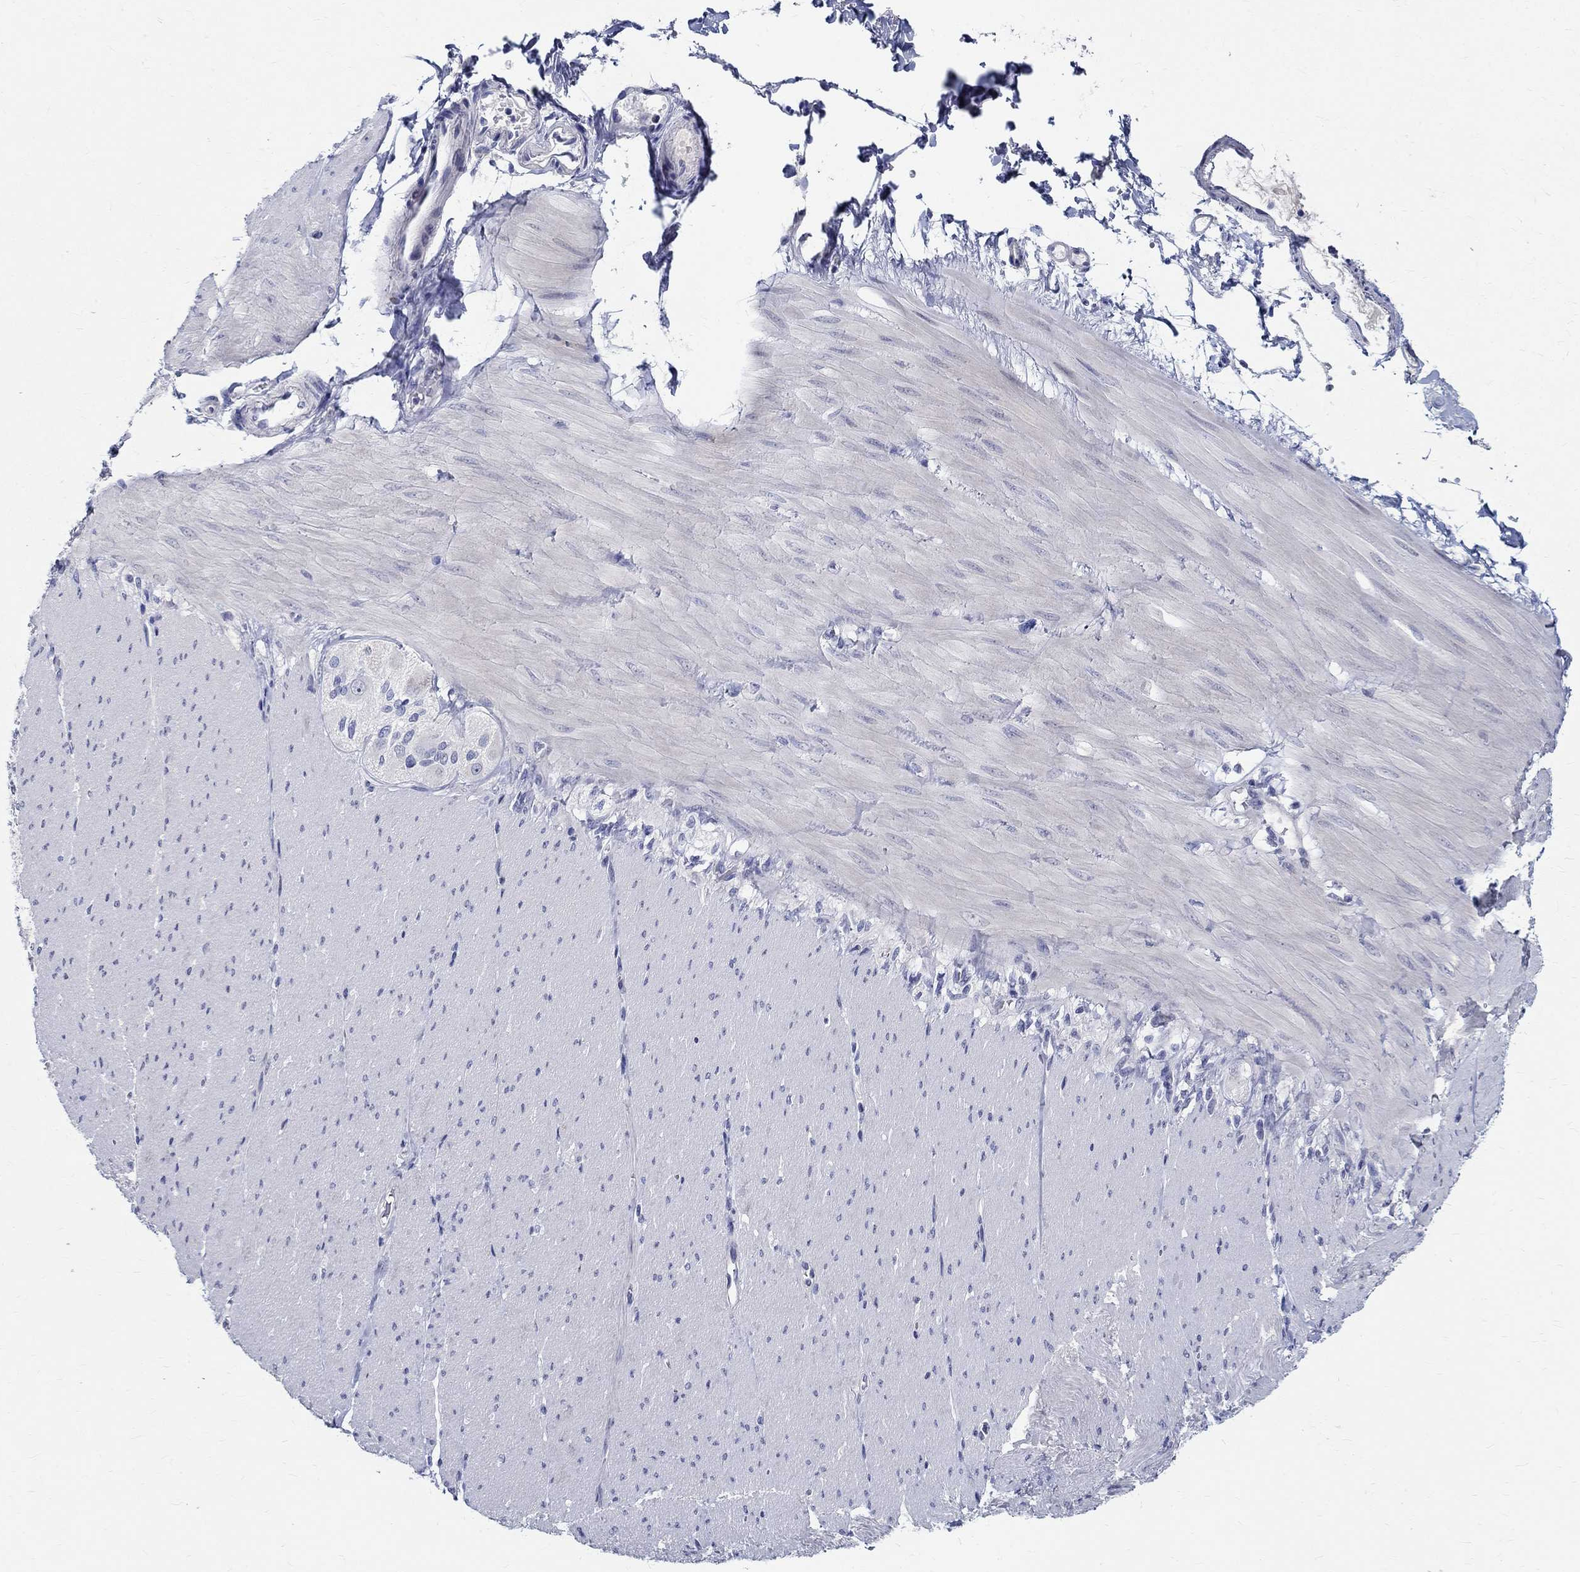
{"staining": {"intensity": "negative", "quantity": "none", "location": "none"}, "tissue": "adipose tissue", "cell_type": "Adipocytes", "image_type": "normal", "snomed": [{"axis": "morphology", "description": "Normal tissue, NOS"}, {"axis": "topography", "description": "Smooth muscle"}, {"axis": "topography", "description": "Duodenum"}, {"axis": "topography", "description": "Peripheral nerve tissue"}], "caption": "Immunohistochemistry (IHC) of normal adipose tissue shows no staining in adipocytes. (DAB immunohistochemistry, high magnification).", "gene": "CETN1", "patient": {"sex": "female", "age": 61}}